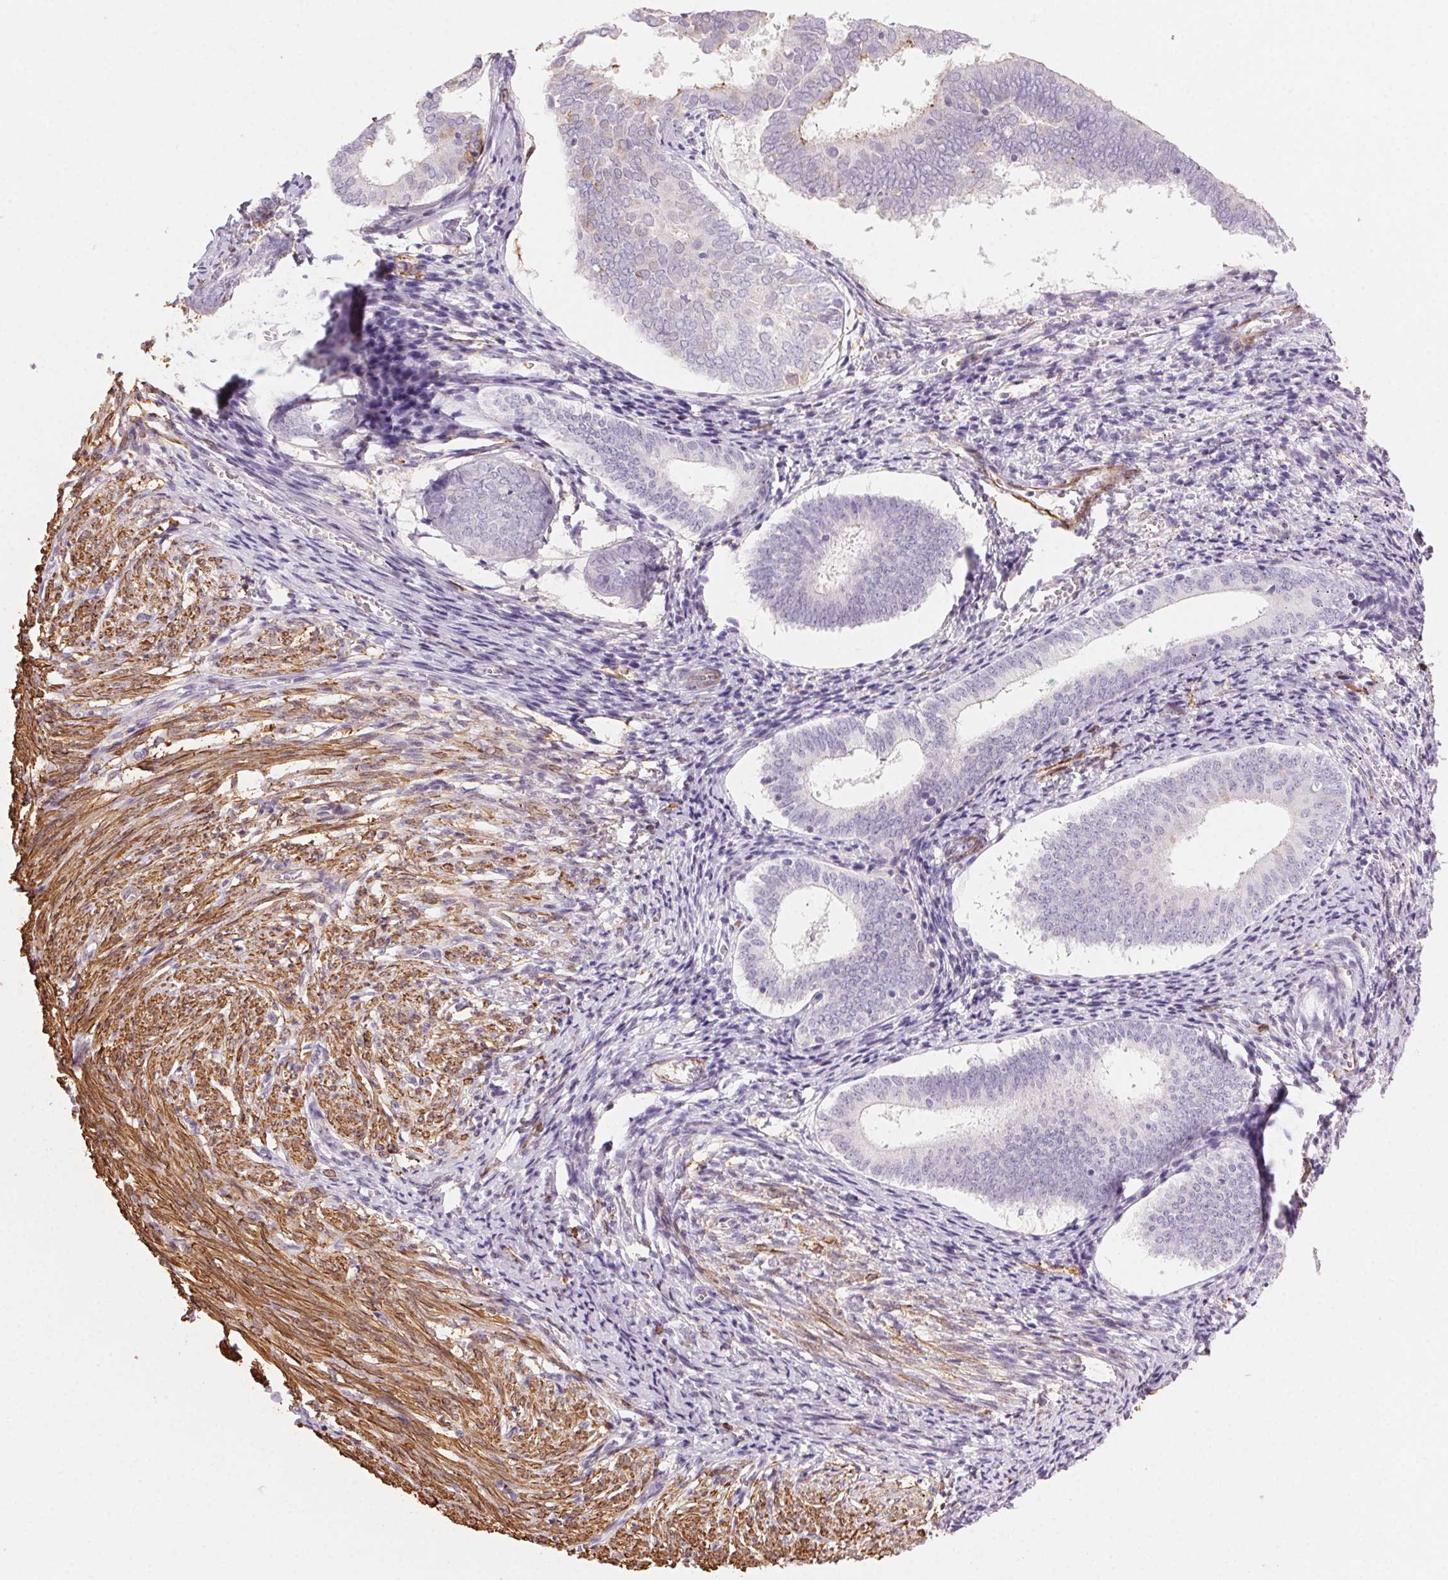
{"staining": {"intensity": "moderate", "quantity": "<25%", "location": "cytoplasmic/membranous"}, "tissue": "endometrium", "cell_type": "Cells in endometrial stroma", "image_type": "normal", "snomed": [{"axis": "morphology", "description": "Normal tissue, NOS"}, {"axis": "topography", "description": "Endometrium"}], "caption": "DAB (3,3'-diaminobenzidine) immunohistochemical staining of benign human endometrium reveals moderate cytoplasmic/membranous protein staining in approximately <25% of cells in endometrial stroma. (DAB = brown stain, brightfield microscopy at high magnification).", "gene": "GPX8", "patient": {"sex": "female", "age": 50}}